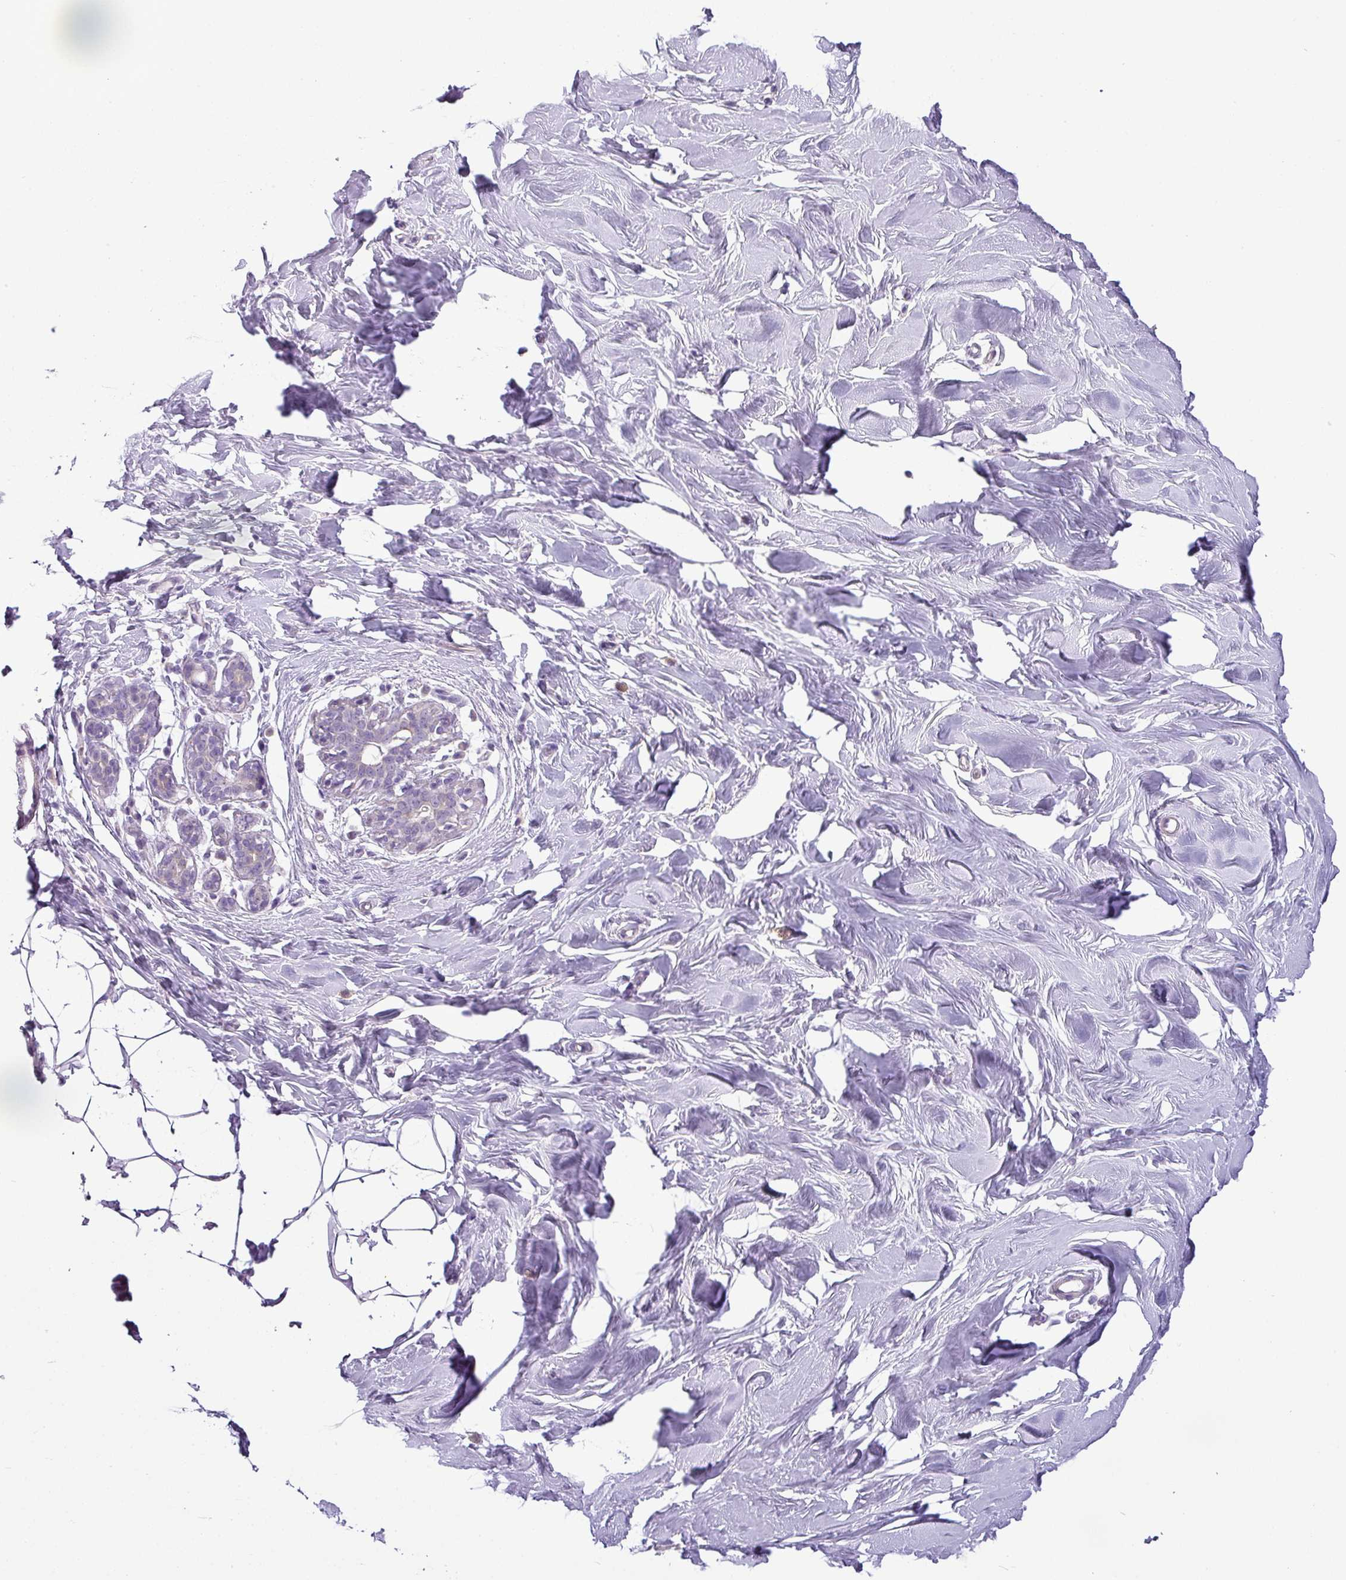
{"staining": {"intensity": "negative", "quantity": "none", "location": "none"}, "tissue": "breast", "cell_type": "Adipocytes", "image_type": "normal", "snomed": [{"axis": "morphology", "description": "Normal tissue, NOS"}, {"axis": "topography", "description": "Breast"}], "caption": "IHC photomicrograph of normal breast stained for a protein (brown), which reveals no staining in adipocytes. Nuclei are stained in blue.", "gene": "TOR1AIP2", "patient": {"sex": "female", "age": 27}}